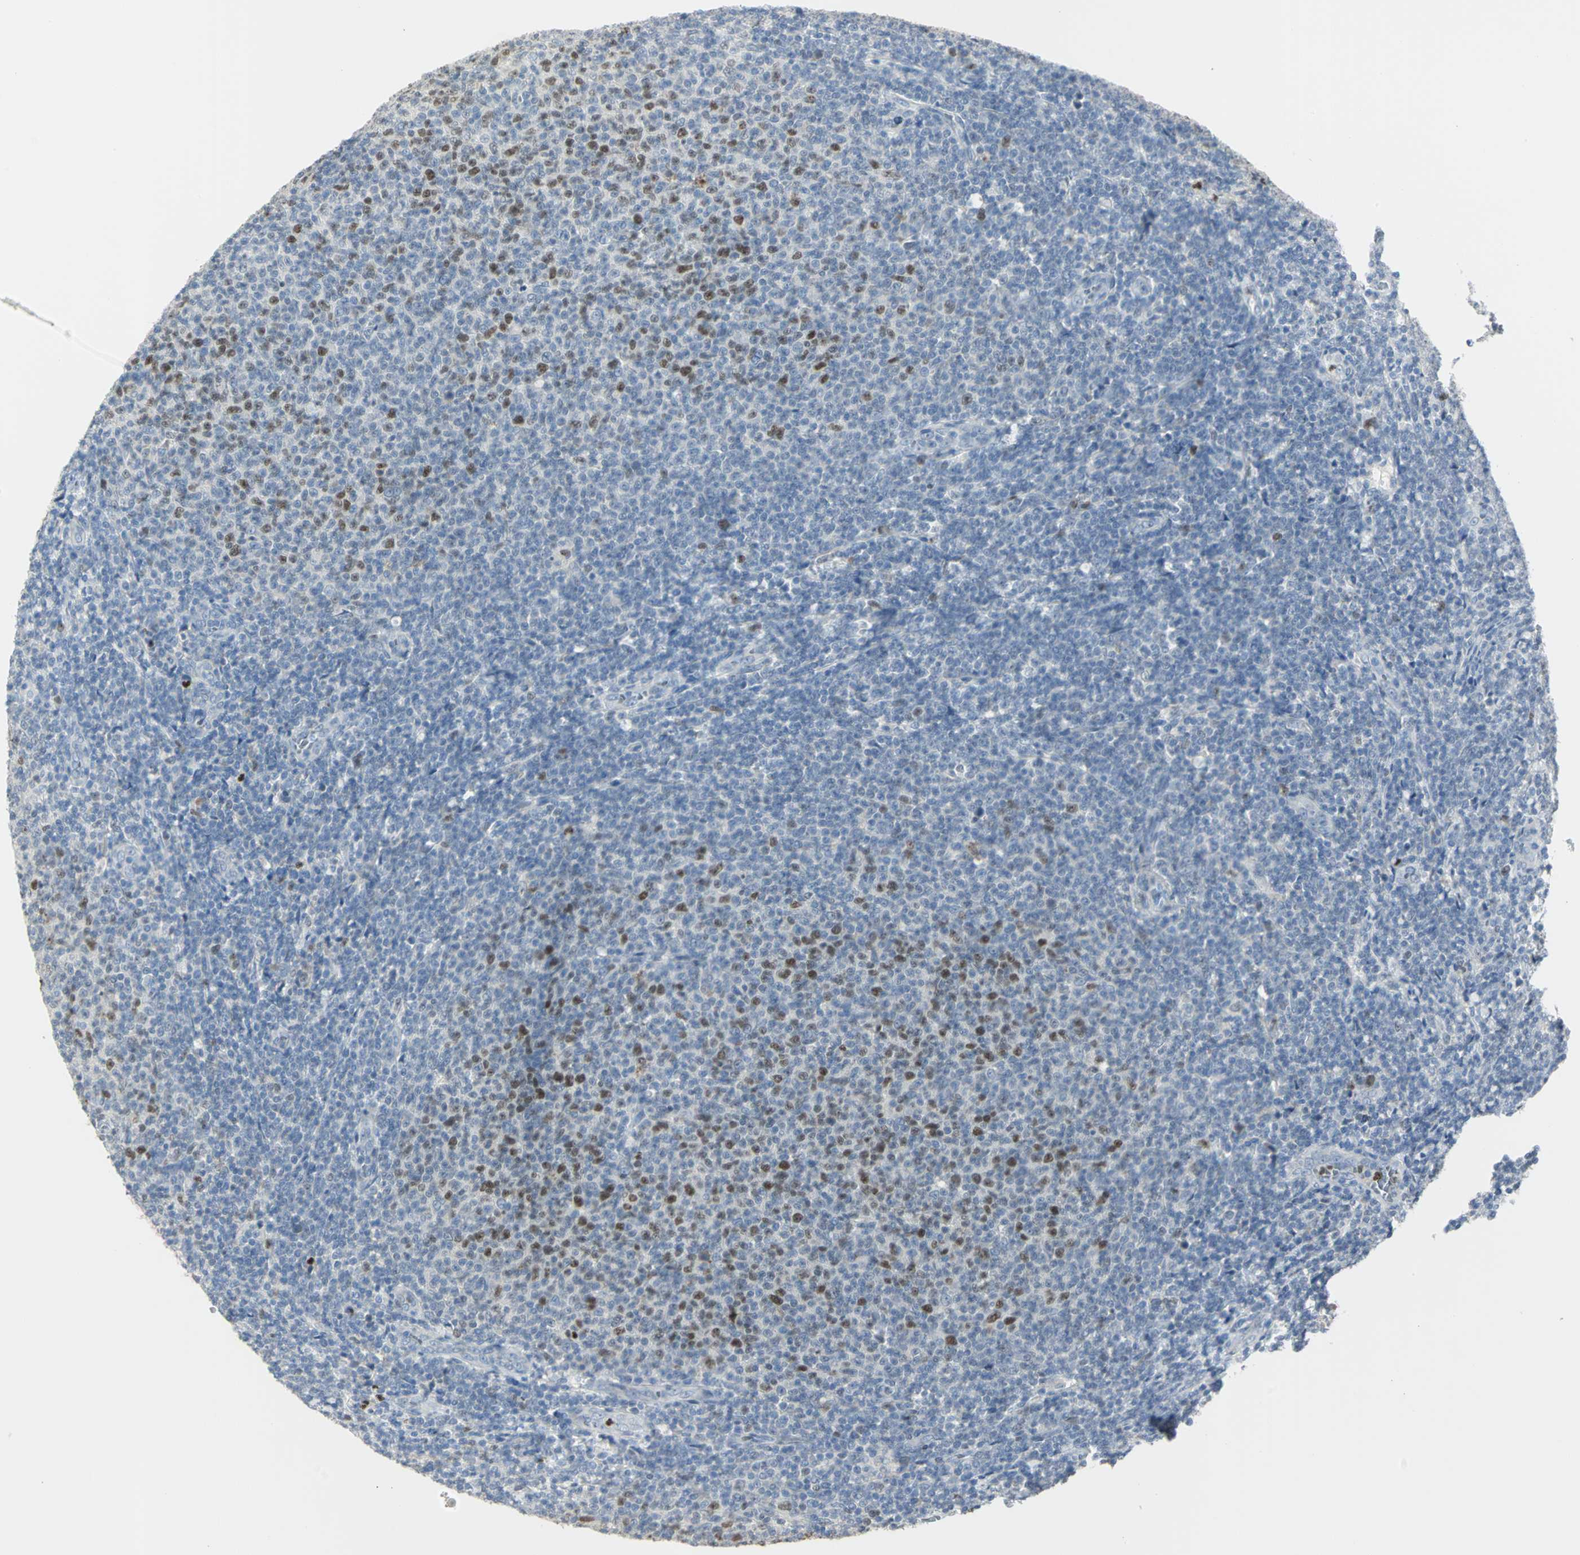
{"staining": {"intensity": "strong", "quantity": "<25%", "location": "nuclear"}, "tissue": "lymphoma", "cell_type": "Tumor cells", "image_type": "cancer", "snomed": [{"axis": "morphology", "description": "Malignant lymphoma, non-Hodgkin's type, Low grade"}, {"axis": "topography", "description": "Lymph node"}], "caption": "A histopathology image showing strong nuclear expression in approximately <25% of tumor cells in lymphoma, as visualized by brown immunohistochemical staining.", "gene": "BCL6", "patient": {"sex": "male", "age": 66}}